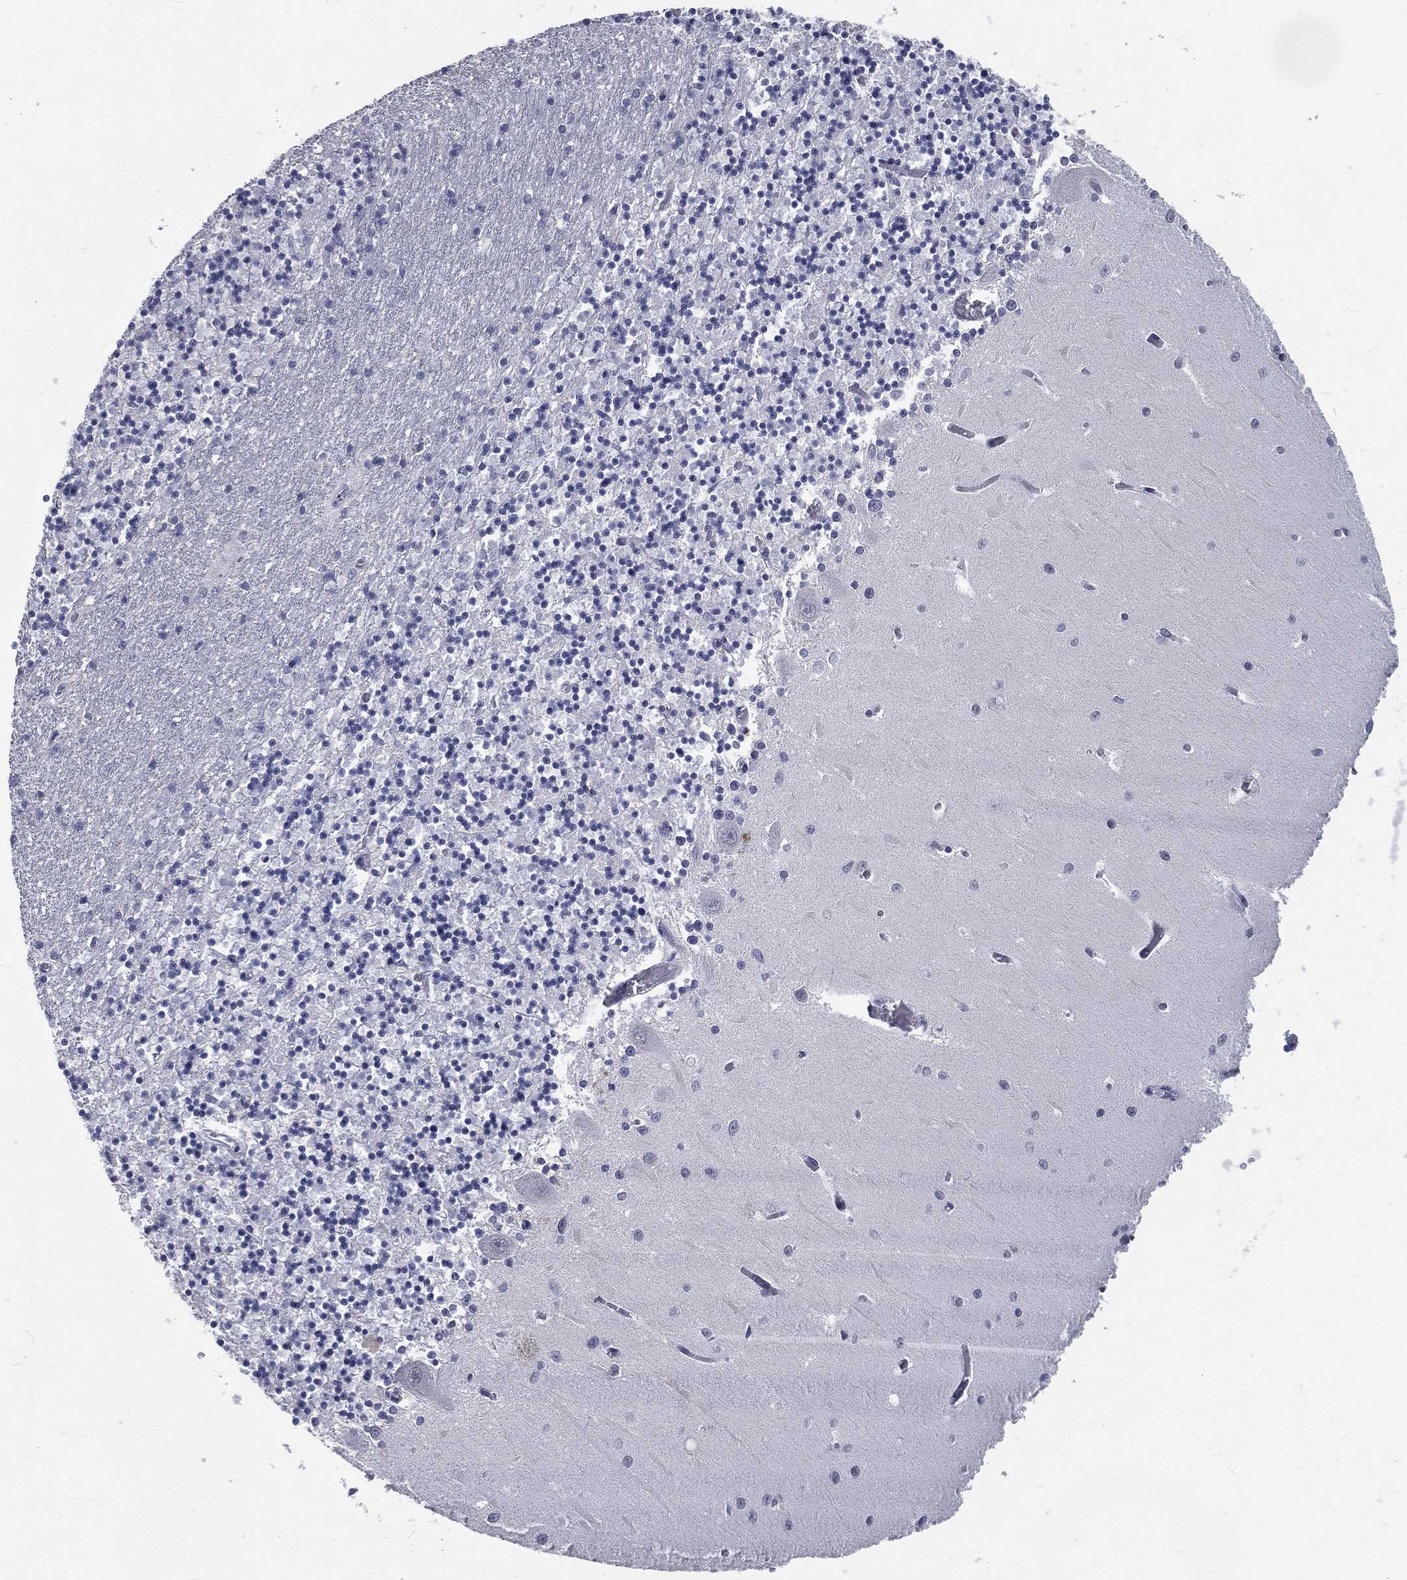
{"staining": {"intensity": "negative", "quantity": "none", "location": "none"}, "tissue": "cerebellum", "cell_type": "Cells in granular layer", "image_type": "normal", "snomed": [{"axis": "morphology", "description": "Normal tissue, NOS"}, {"axis": "topography", "description": "Cerebellum"}], "caption": "An IHC photomicrograph of normal cerebellum is shown. There is no staining in cells in granular layer of cerebellum. (DAB immunohistochemistry with hematoxylin counter stain).", "gene": "IFT27", "patient": {"sex": "female", "age": 64}}